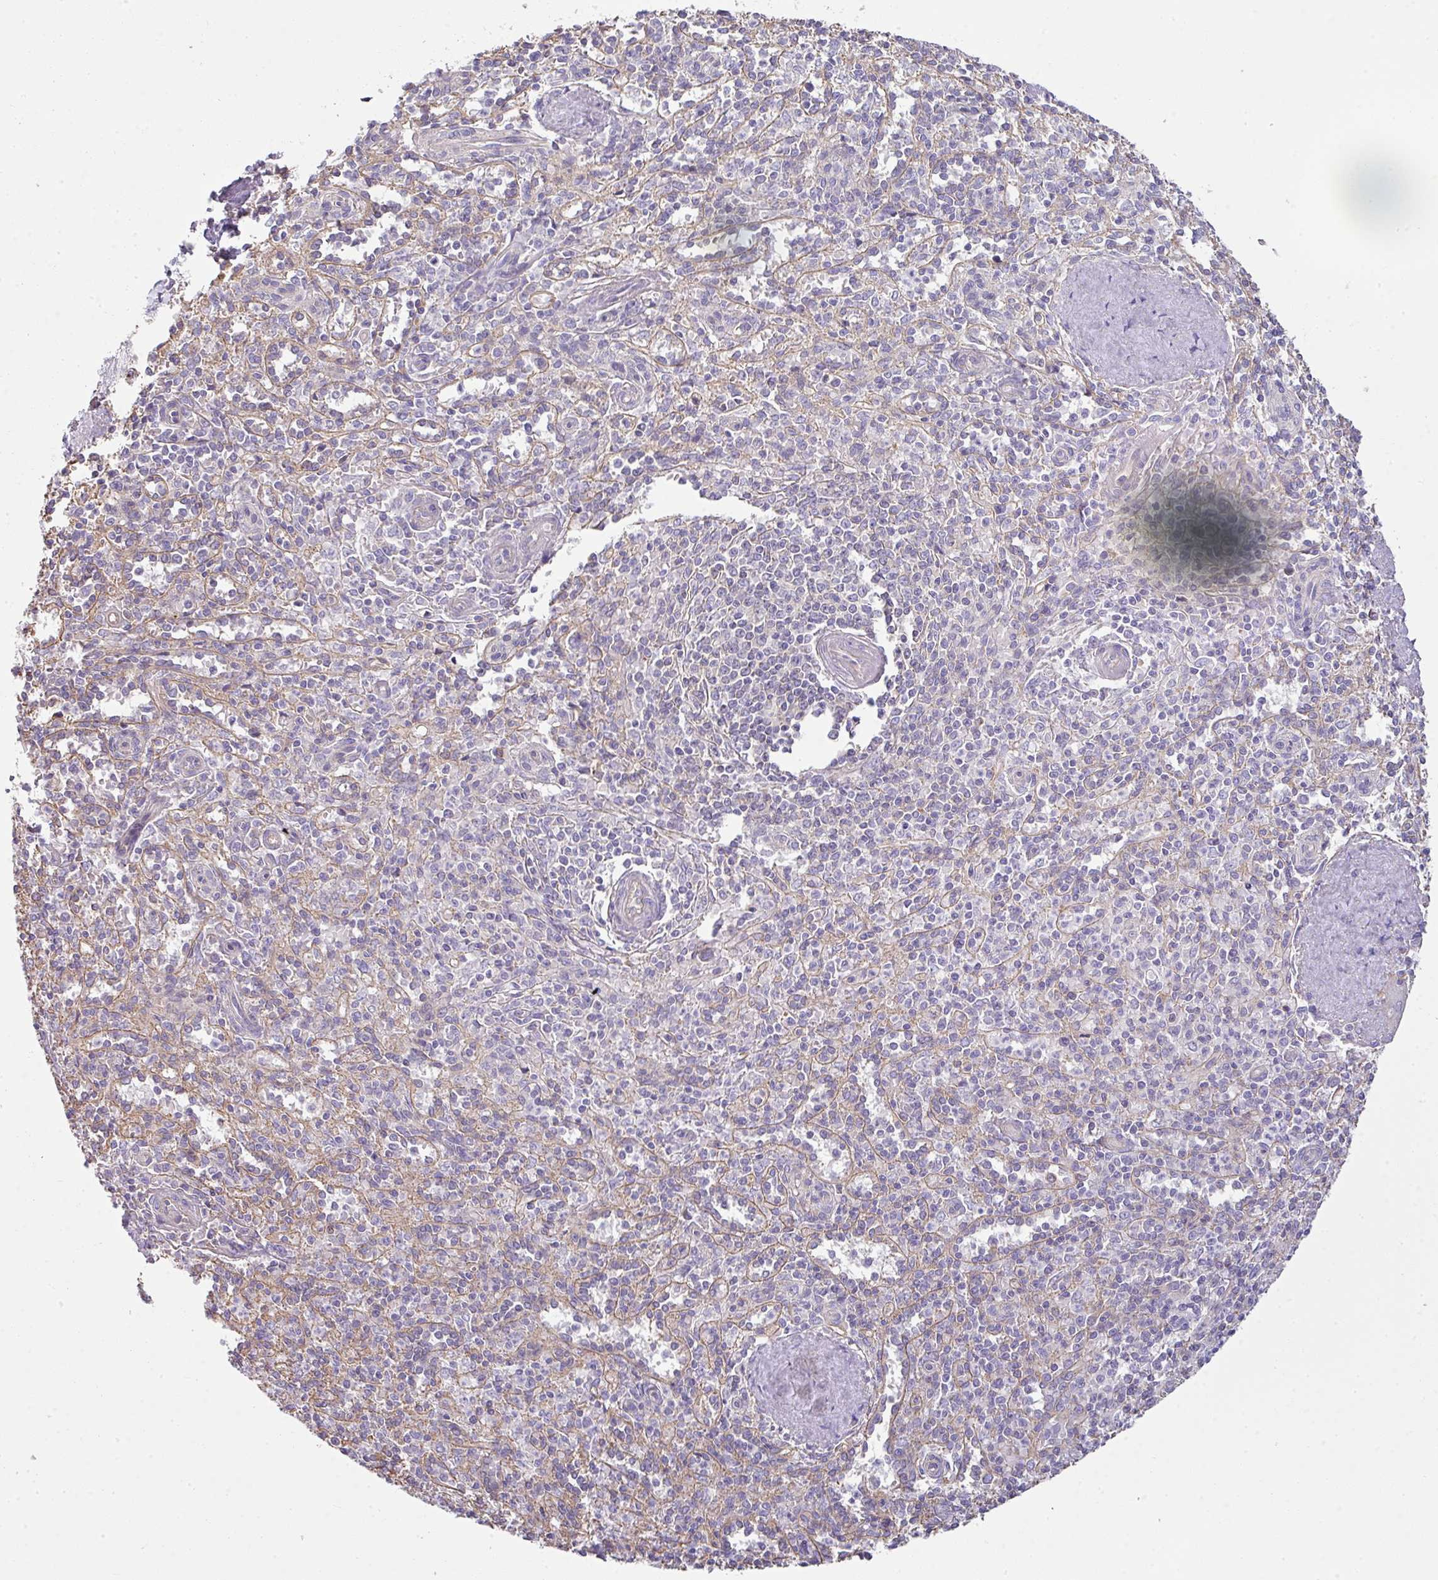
{"staining": {"intensity": "negative", "quantity": "none", "location": "none"}, "tissue": "spleen", "cell_type": "Cells in red pulp", "image_type": "normal", "snomed": [{"axis": "morphology", "description": "Normal tissue, NOS"}, {"axis": "topography", "description": "Spleen"}], "caption": "Immunohistochemistry (IHC) micrograph of benign human spleen stained for a protein (brown), which reveals no positivity in cells in red pulp. The staining was performed using DAB (3,3'-diaminobenzidine) to visualize the protein expression in brown, while the nuclei were stained in blue with hematoxylin (Magnification: 20x).", "gene": "PALS2", "patient": {"sex": "female", "age": 70}}